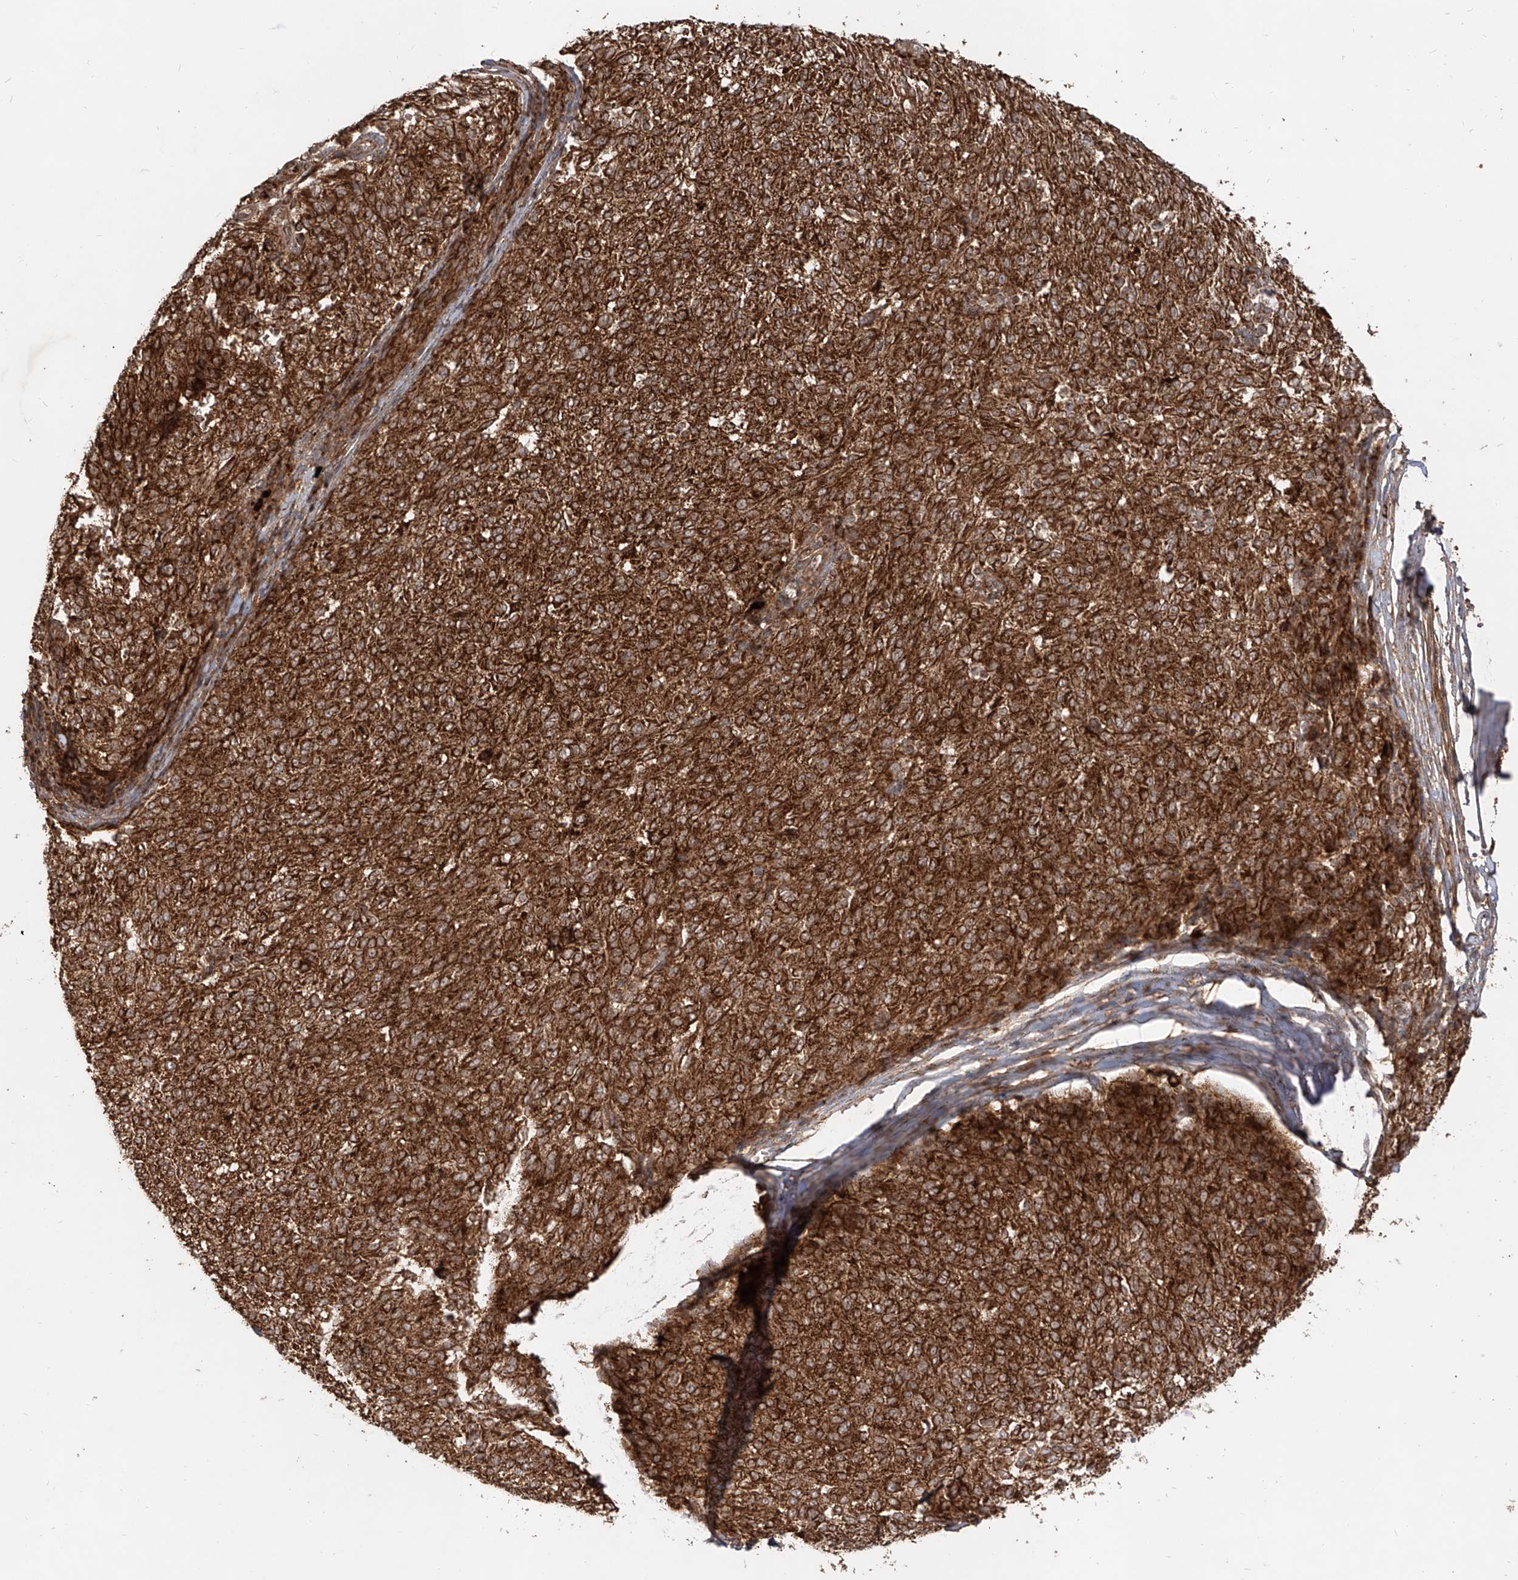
{"staining": {"intensity": "strong", "quantity": ">75%", "location": "cytoplasmic/membranous"}, "tissue": "melanoma", "cell_type": "Tumor cells", "image_type": "cancer", "snomed": [{"axis": "morphology", "description": "Malignant melanoma, NOS"}, {"axis": "topography", "description": "Skin"}], "caption": "Malignant melanoma stained for a protein displays strong cytoplasmic/membranous positivity in tumor cells.", "gene": "AIM2", "patient": {"sex": "female", "age": 72}}